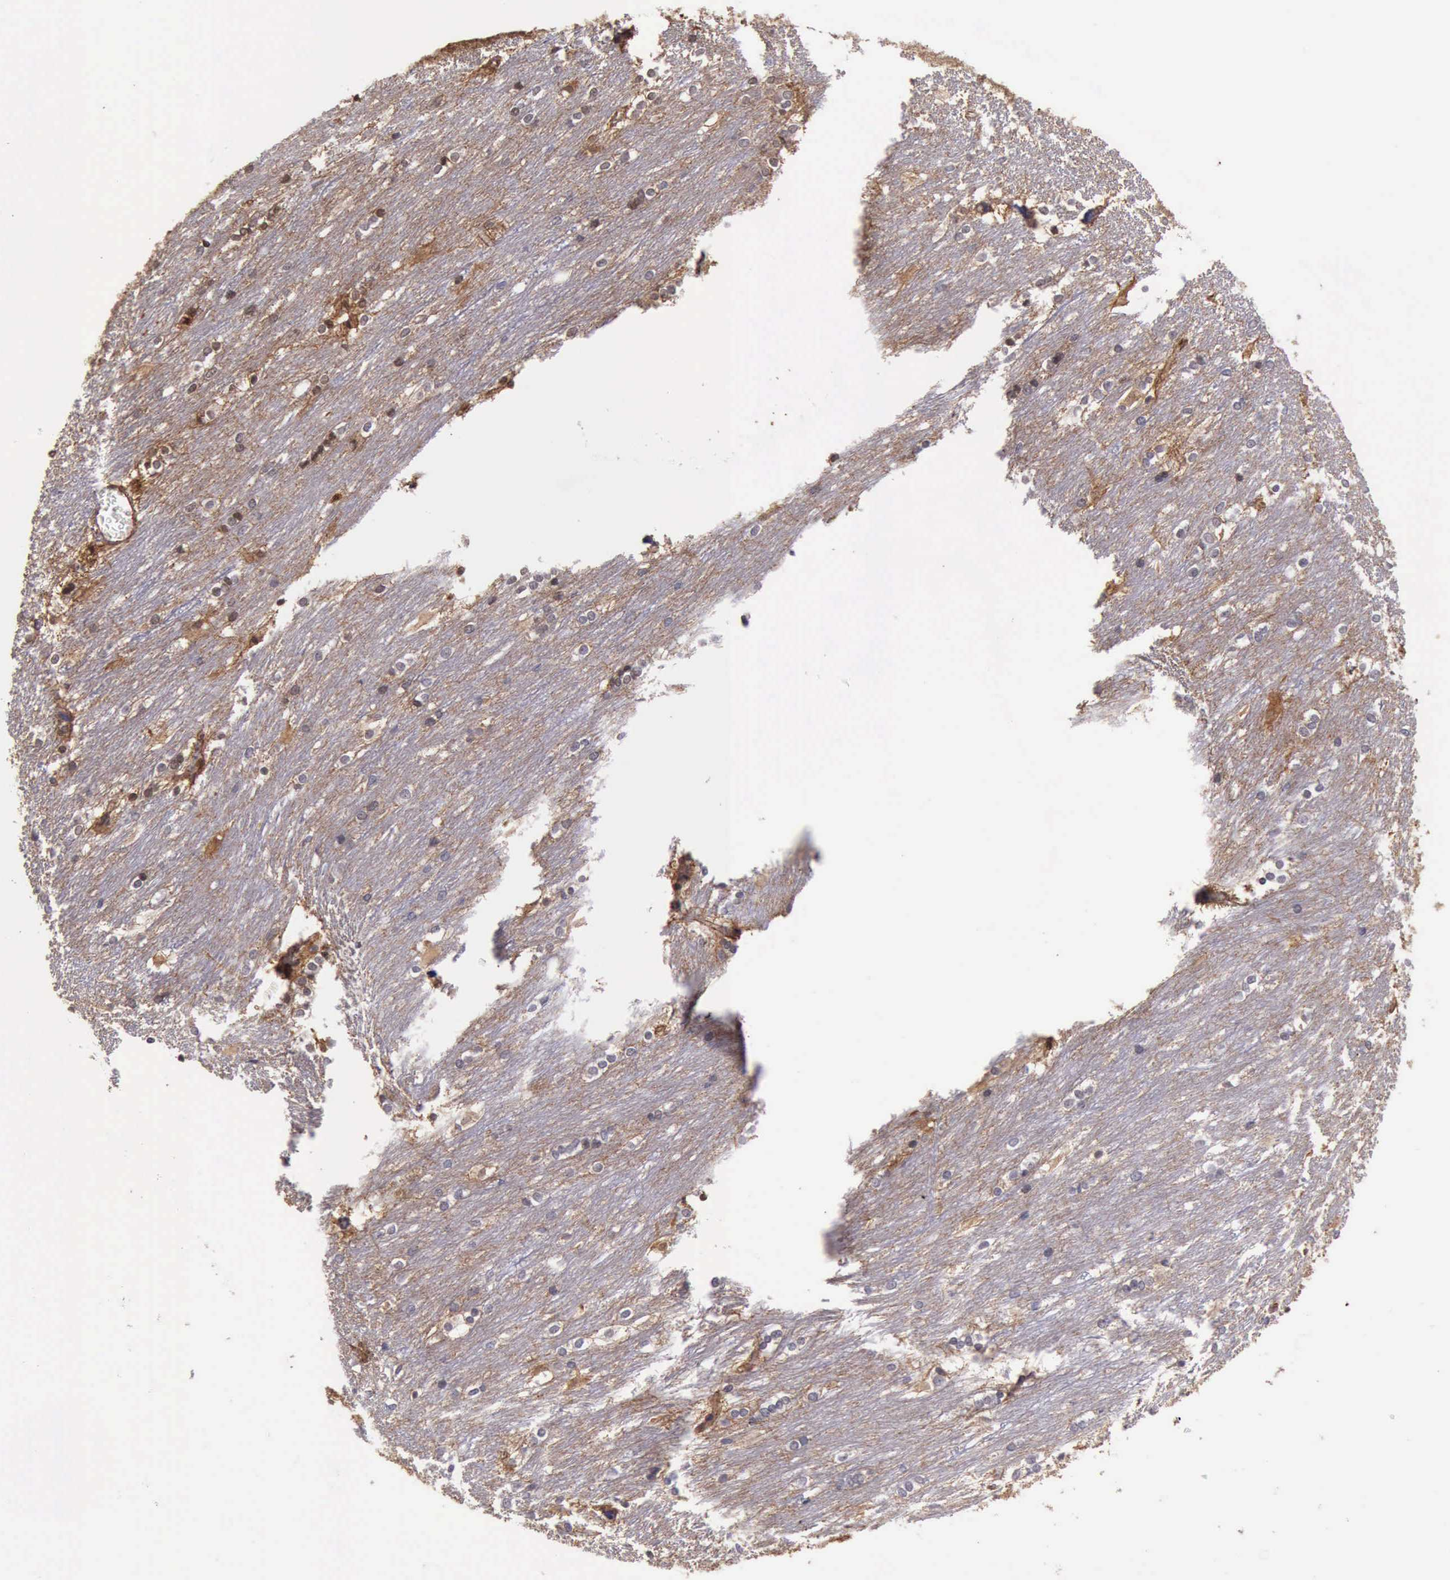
{"staining": {"intensity": "weak", "quantity": "<25%", "location": "nuclear"}, "tissue": "caudate", "cell_type": "Glial cells", "image_type": "normal", "snomed": [{"axis": "morphology", "description": "Normal tissue, NOS"}, {"axis": "topography", "description": "Lateral ventricle wall"}], "caption": "Immunohistochemical staining of benign caudate exhibits no significant staining in glial cells.", "gene": "CTNNB1", "patient": {"sex": "female", "age": 19}}